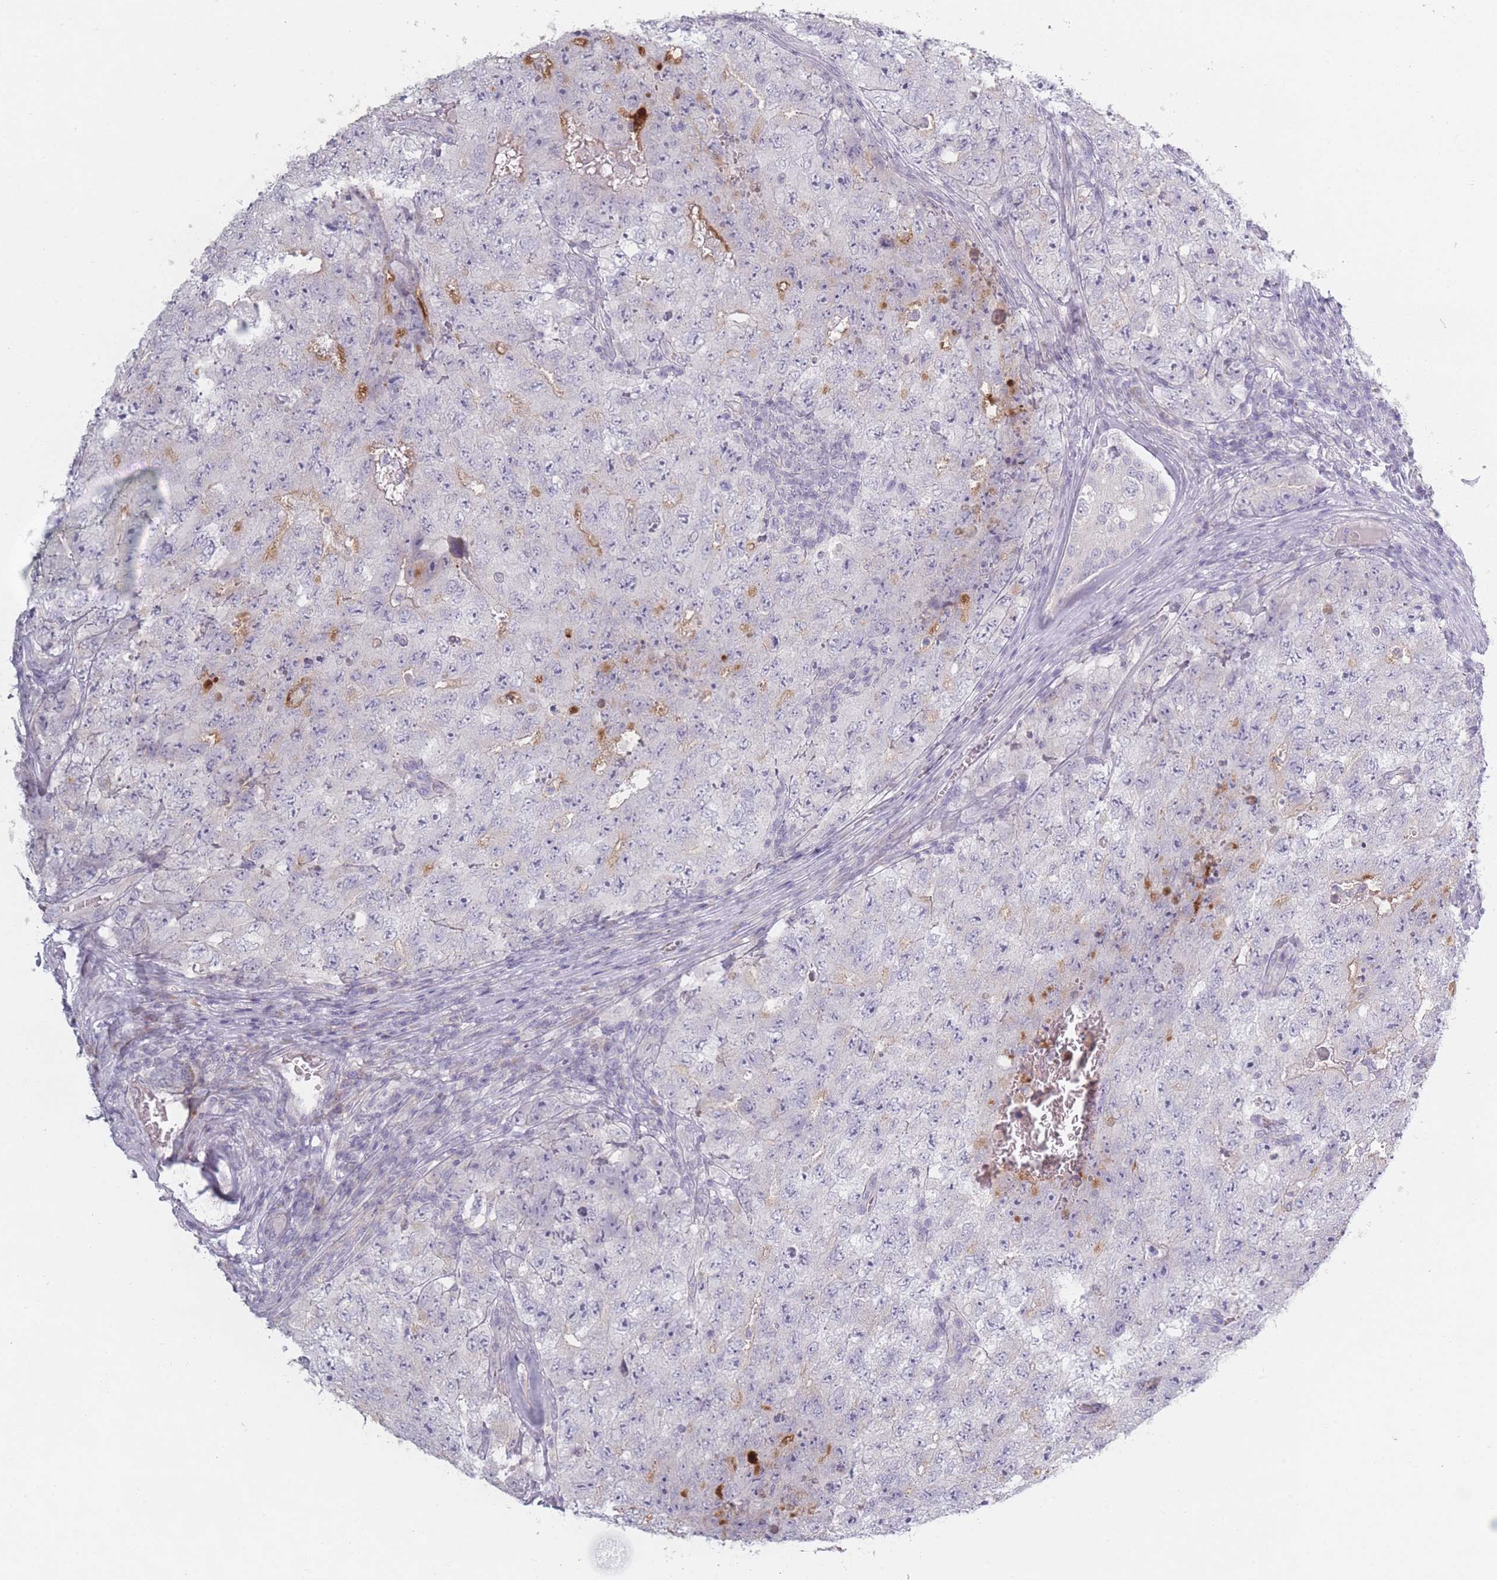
{"staining": {"intensity": "negative", "quantity": "none", "location": "none"}, "tissue": "testis cancer", "cell_type": "Tumor cells", "image_type": "cancer", "snomed": [{"axis": "morphology", "description": "Carcinoma, Embryonal, NOS"}, {"axis": "topography", "description": "Testis"}], "caption": "Immunohistochemistry of human testis cancer (embryonal carcinoma) exhibits no positivity in tumor cells. Brightfield microscopy of immunohistochemistry stained with DAB (brown) and hematoxylin (blue), captured at high magnification.", "gene": "RASL10B", "patient": {"sex": "male", "age": 17}}